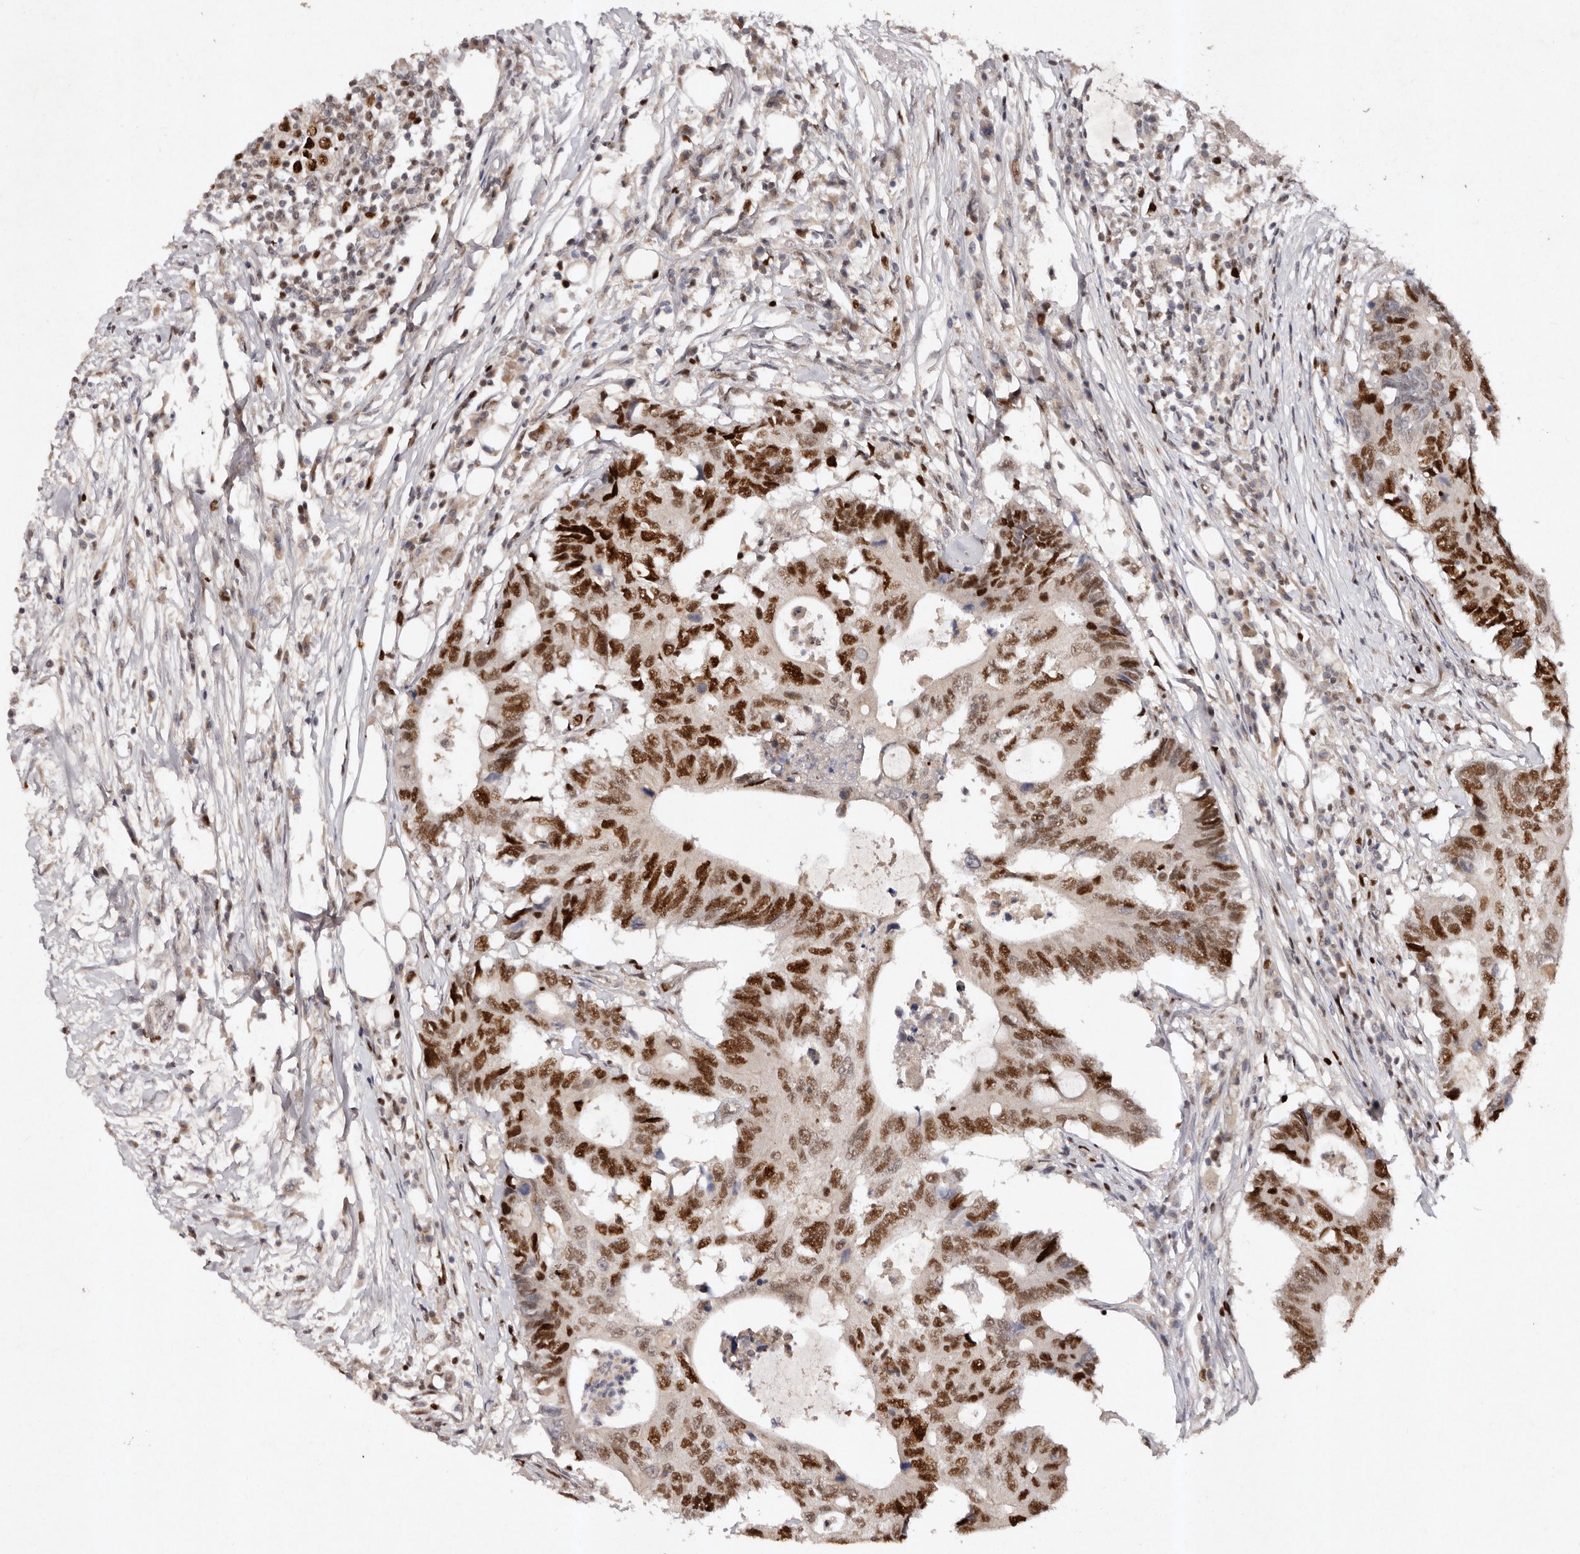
{"staining": {"intensity": "strong", "quantity": ">75%", "location": "nuclear"}, "tissue": "colorectal cancer", "cell_type": "Tumor cells", "image_type": "cancer", "snomed": [{"axis": "morphology", "description": "Adenocarcinoma, NOS"}, {"axis": "topography", "description": "Colon"}], "caption": "This photomicrograph shows immunohistochemistry (IHC) staining of colorectal cancer (adenocarcinoma), with high strong nuclear positivity in about >75% of tumor cells.", "gene": "KLF7", "patient": {"sex": "male", "age": 71}}